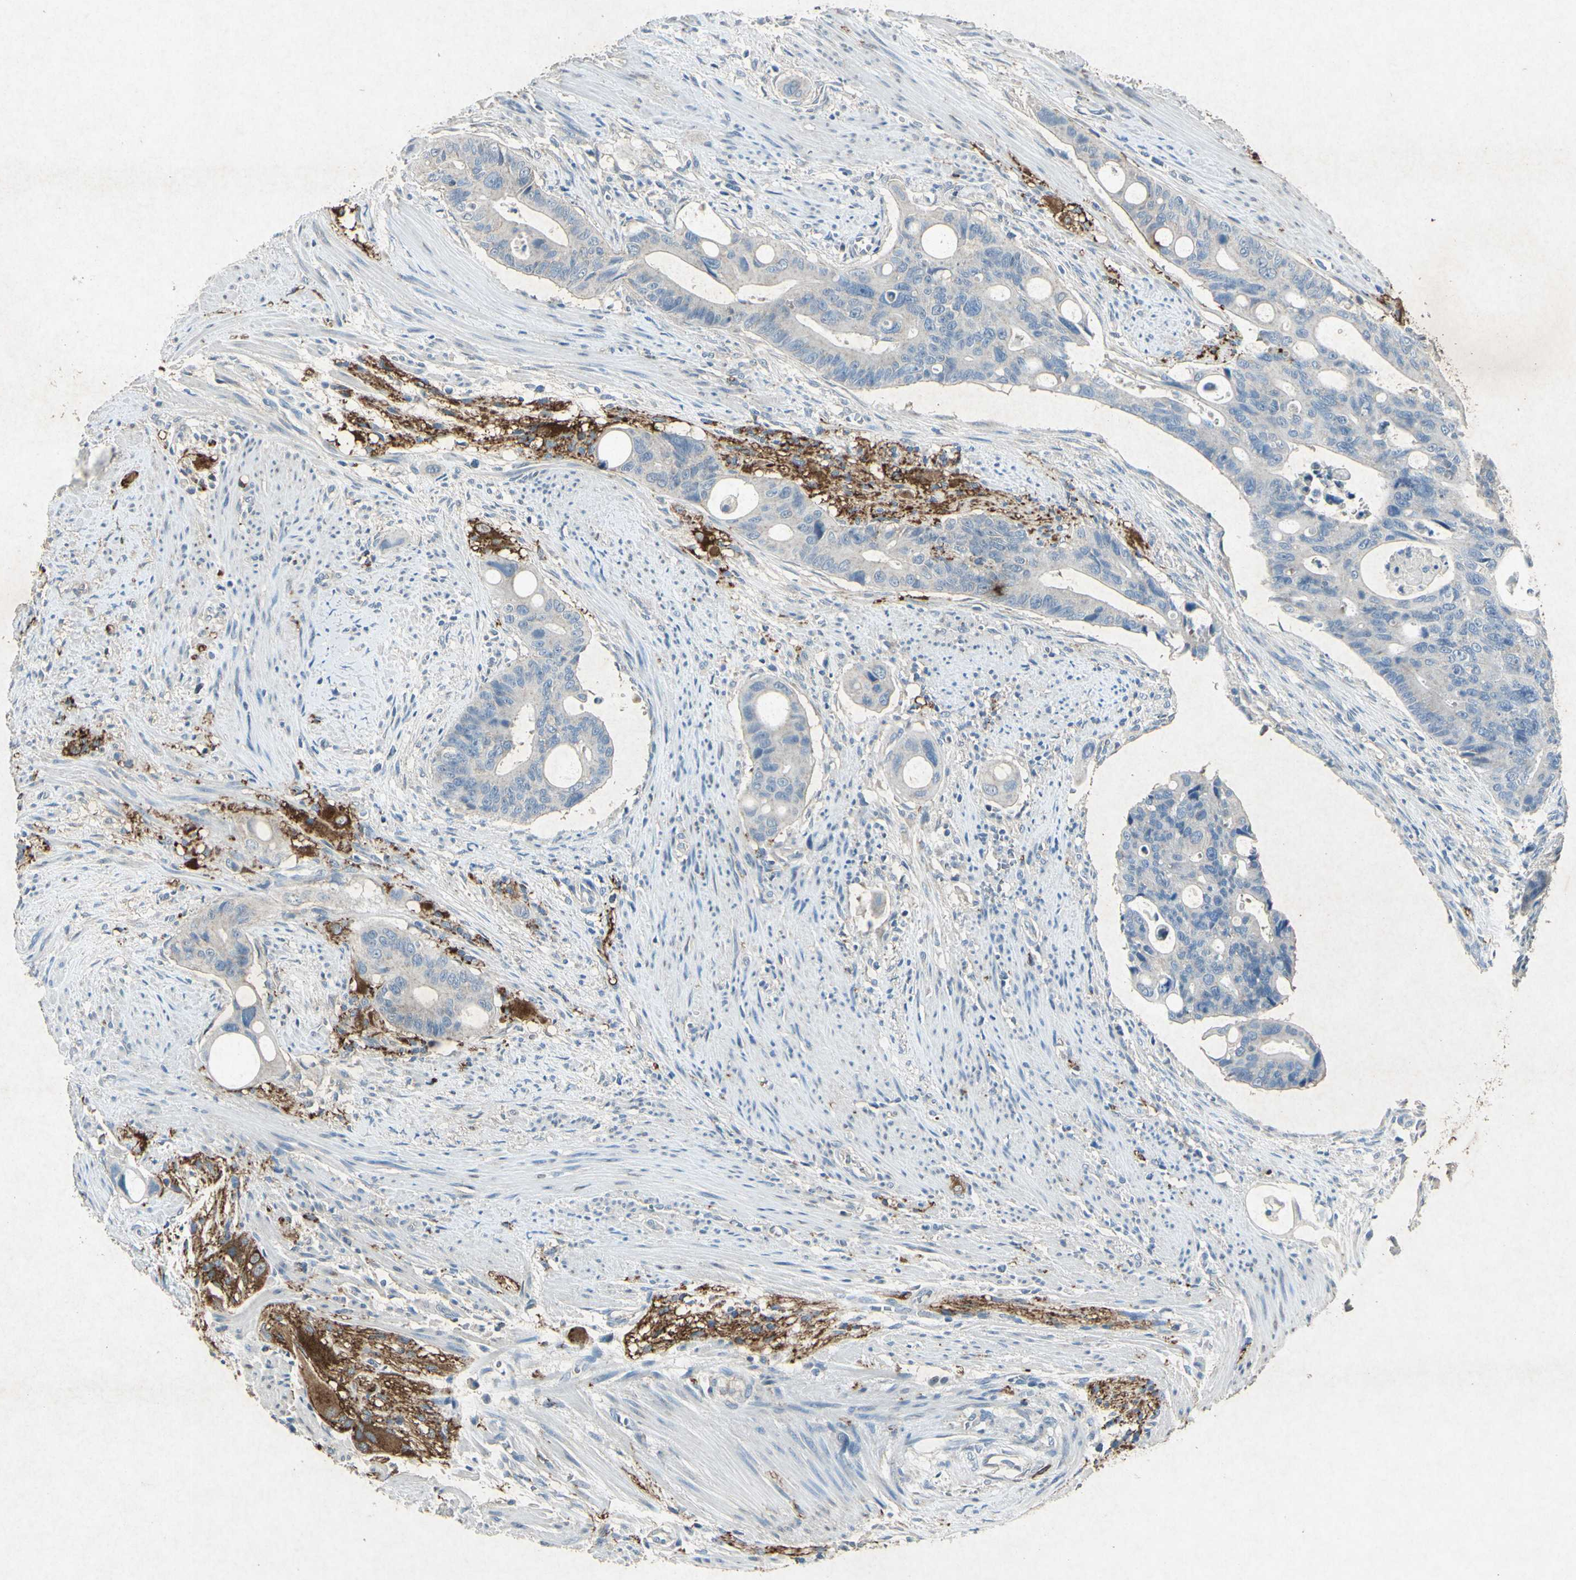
{"staining": {"intensity": "negative", "quantity": "none", "location": "none"}, "tissue": "colorectal cancer", "cell_type": "Tumor cells", "image_type": "cancer", "snomed": [{"axis": "morphology", "description": "Adenocarcinoma, NOS"}, {"axis": "topography", "description": "Colon"}], "caption": "Colorectal cancer (adenocarcinoma) was stained to show a protein in brown. There is no significant expression in tumor cells.", "gene": "SNAP91", "patient": {"sex": "female", "age": 57}}